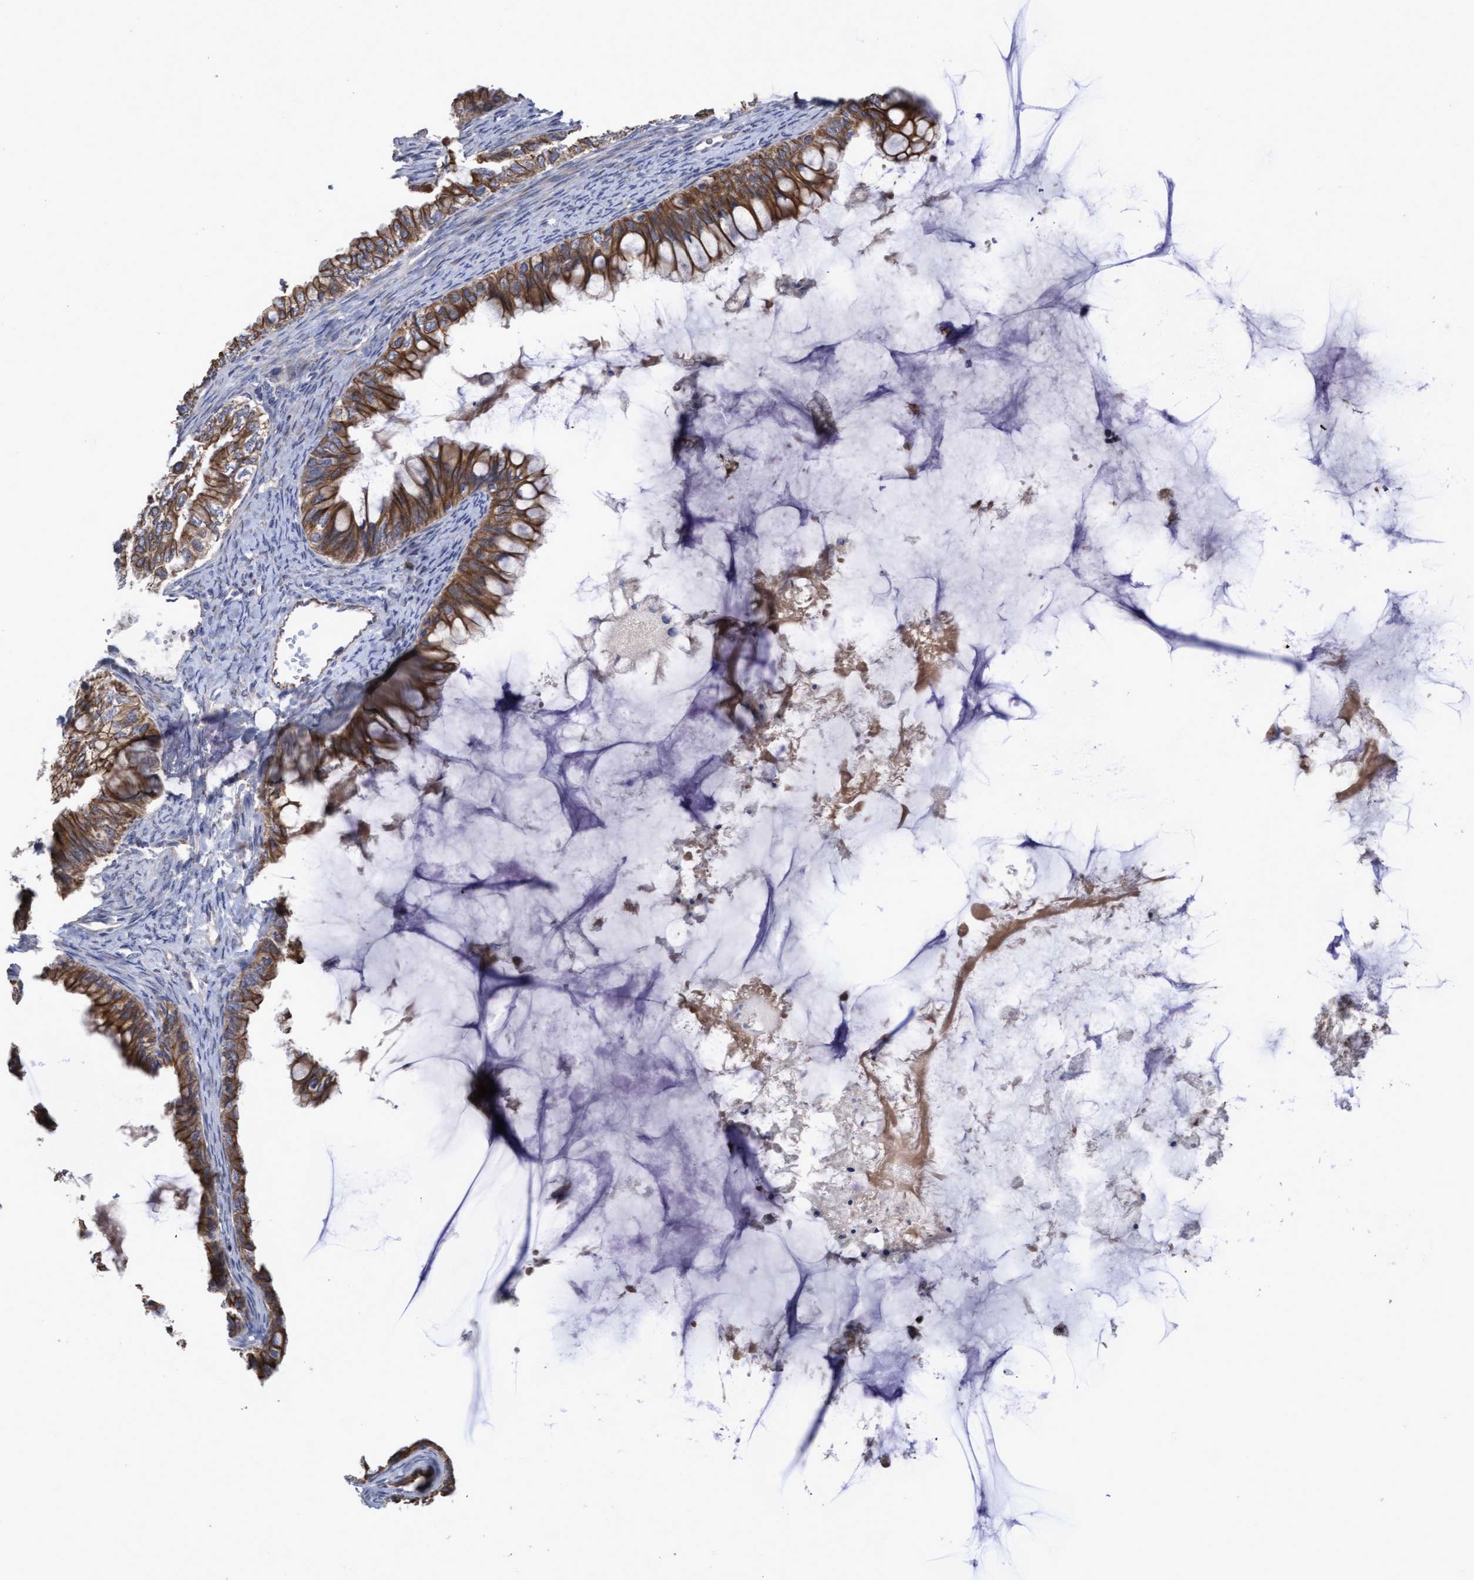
{"staining": {"intensity": "moderate", "quantity": ">75%", "location": "cytoplasmic/membranous"}, "tissue": "ovarian cancer", "cell_type": "Tumor cells", "image_type": "cancer", "snomed": [{"axis": "morphology", "description": "Cystadenocarcinoma, mucinous, NOS"}, {"axis": "topography", "description": "Ovary"}], "caption": "Moderate cytoplasmic/membranous protein expression is present in approximately >75% of tumor cells in ovarian cancer (mucinous cystadenocarcinoma).", "gene": "KRT24", "patient": {"sex": "female", "age": 80}}